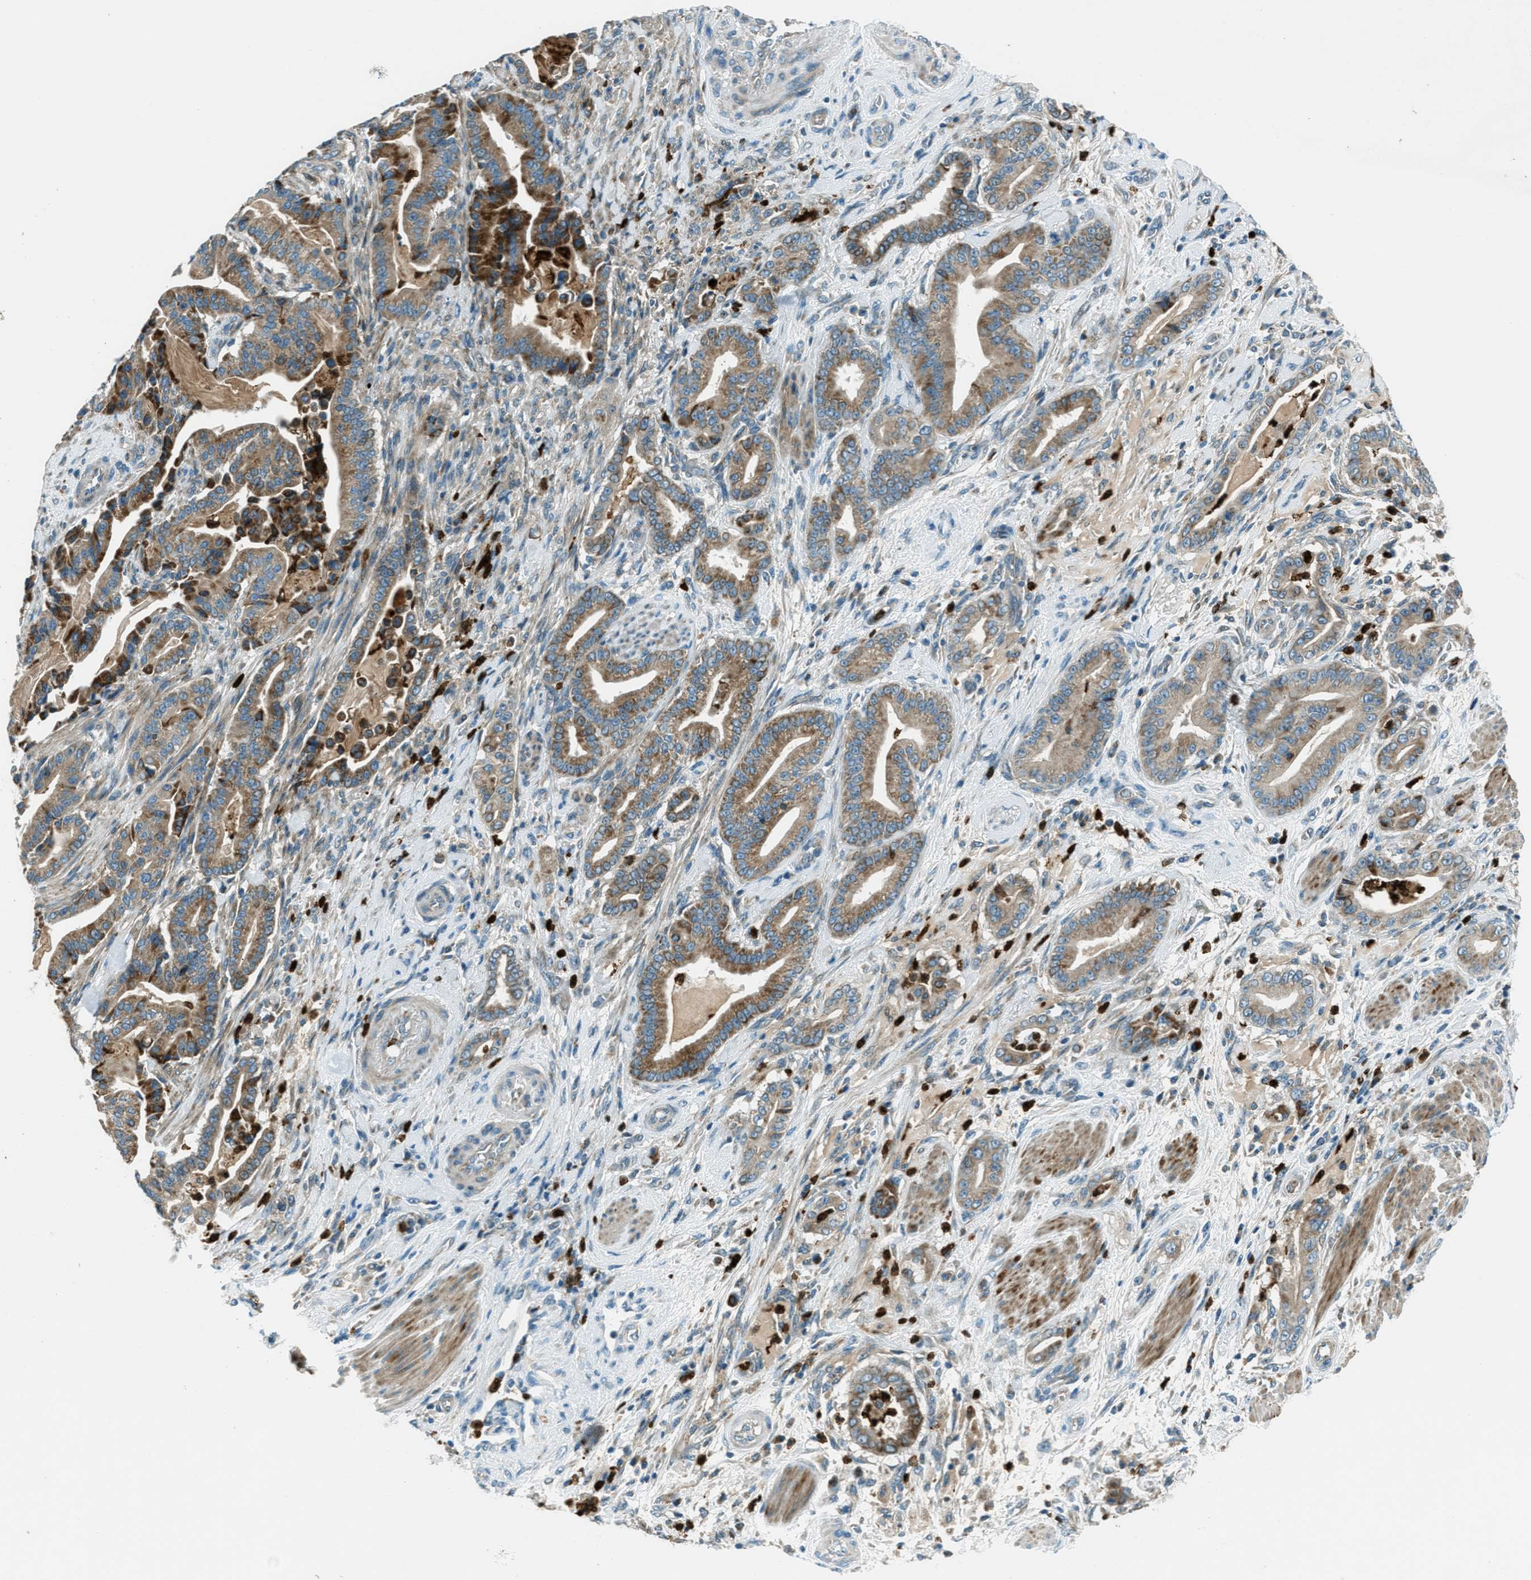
{"staining": {"intensity": "moderate", "quantity": ">75%", "location": "cytoplasmic/membranous"}, "tissue": "pancreatic cancer", "cell_type": "Tumor cells", "image_type": "cancer", "snomed": [{"axis": "morphology", "description": "Normal tissue, NOS"}, {"axis": "morphology", "description": "Adenocarcinoma, NOS"}, {"axis": "topography", "description": "Pancreas"}], "caption": "The micrograph shows immunohistochemical staining of adenocarcinoma (pancreatic). There is moderate cytoplasmic/membranous positivity is appreciated in approximately >75% of tumor cells.", "gene": "FAR1", "patient": {"sex": "male", "age": 63}}